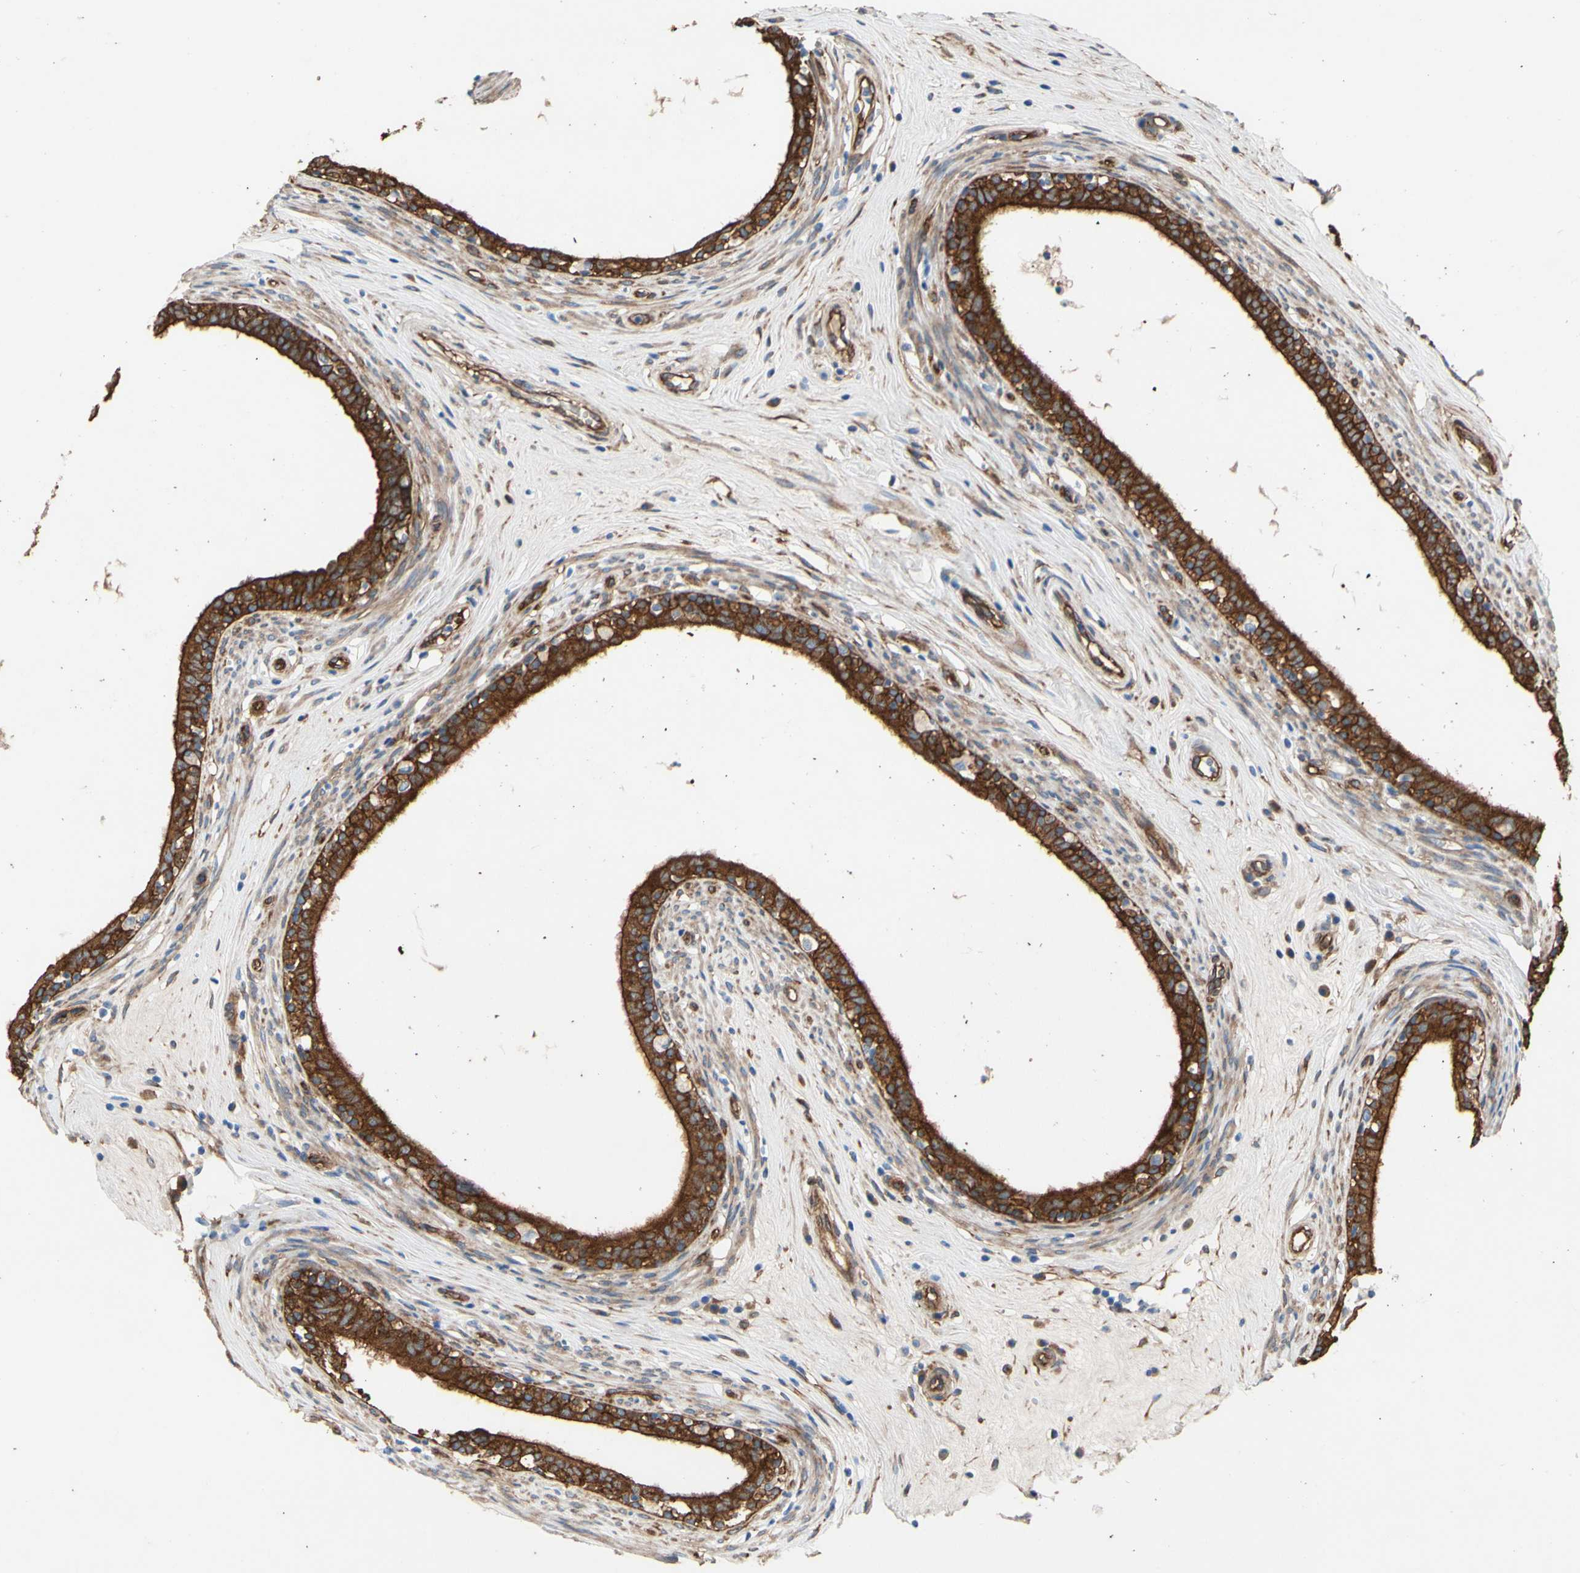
{"staining": {"intensity": "moderate", "quantity": ">75%", "location": "cytoplasmic/membranous"}, "tissue": "epididymis", "cell_type": "Glandular cells", "image_type": "normal", "snomed": [{"axis": "morphology", "description": "Normal tissue, NOS"}, {"axis": "morphology", "description": "Inflammation, NOS"}, {"axis": "topography", "description": "Epididymis"}], "caption": "An immunohistochemistry (IHC) micrograph of benign tissue is shown. Protein staining in brown shows moderate cytoplasmic/membranous positivity in epididymis within glandular cells. (DAB = brown stain, brightfield microscopy at high magnification).", "gene": "CTTNBP2", "patient": {"sex": "male", "age": 84}}